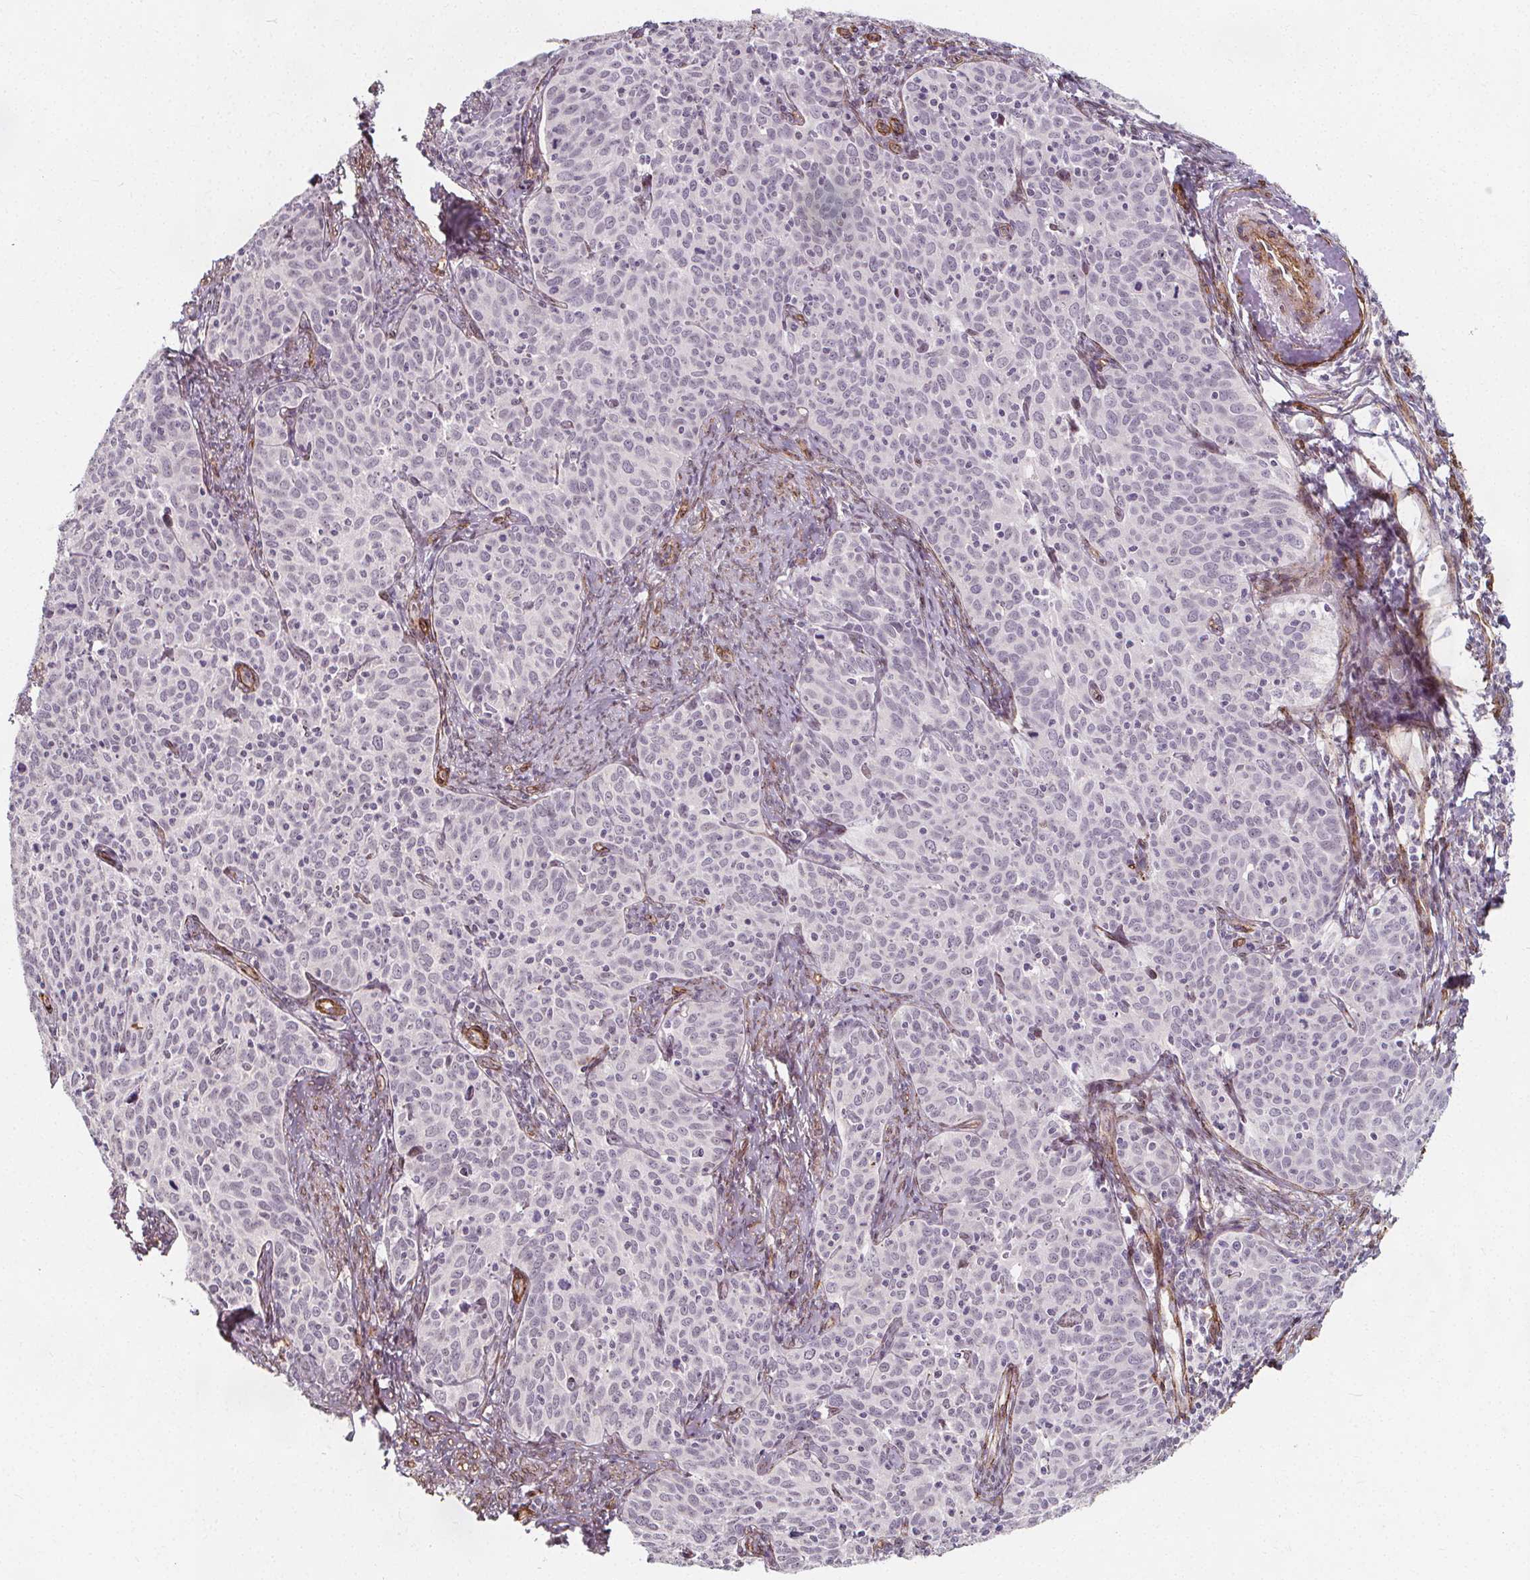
{"staining": {"intensity": "negative", "quantity": "none", "location": "none"}, "tissue": "cervical cancer", "cell_type": "Tumor cells", "image_type": "cancer", "snomed": [{"axis": "morphology", "description": "Squamous cell carcinoma, NOS"}, {"axis": "topography", "description": "Cervix"}], "caption": "Tumor cells show no significant protein staining in cervical squamous cell carcinoma.", "gene": "HAS1", "patient": {"sex": "female", "age": 62}}